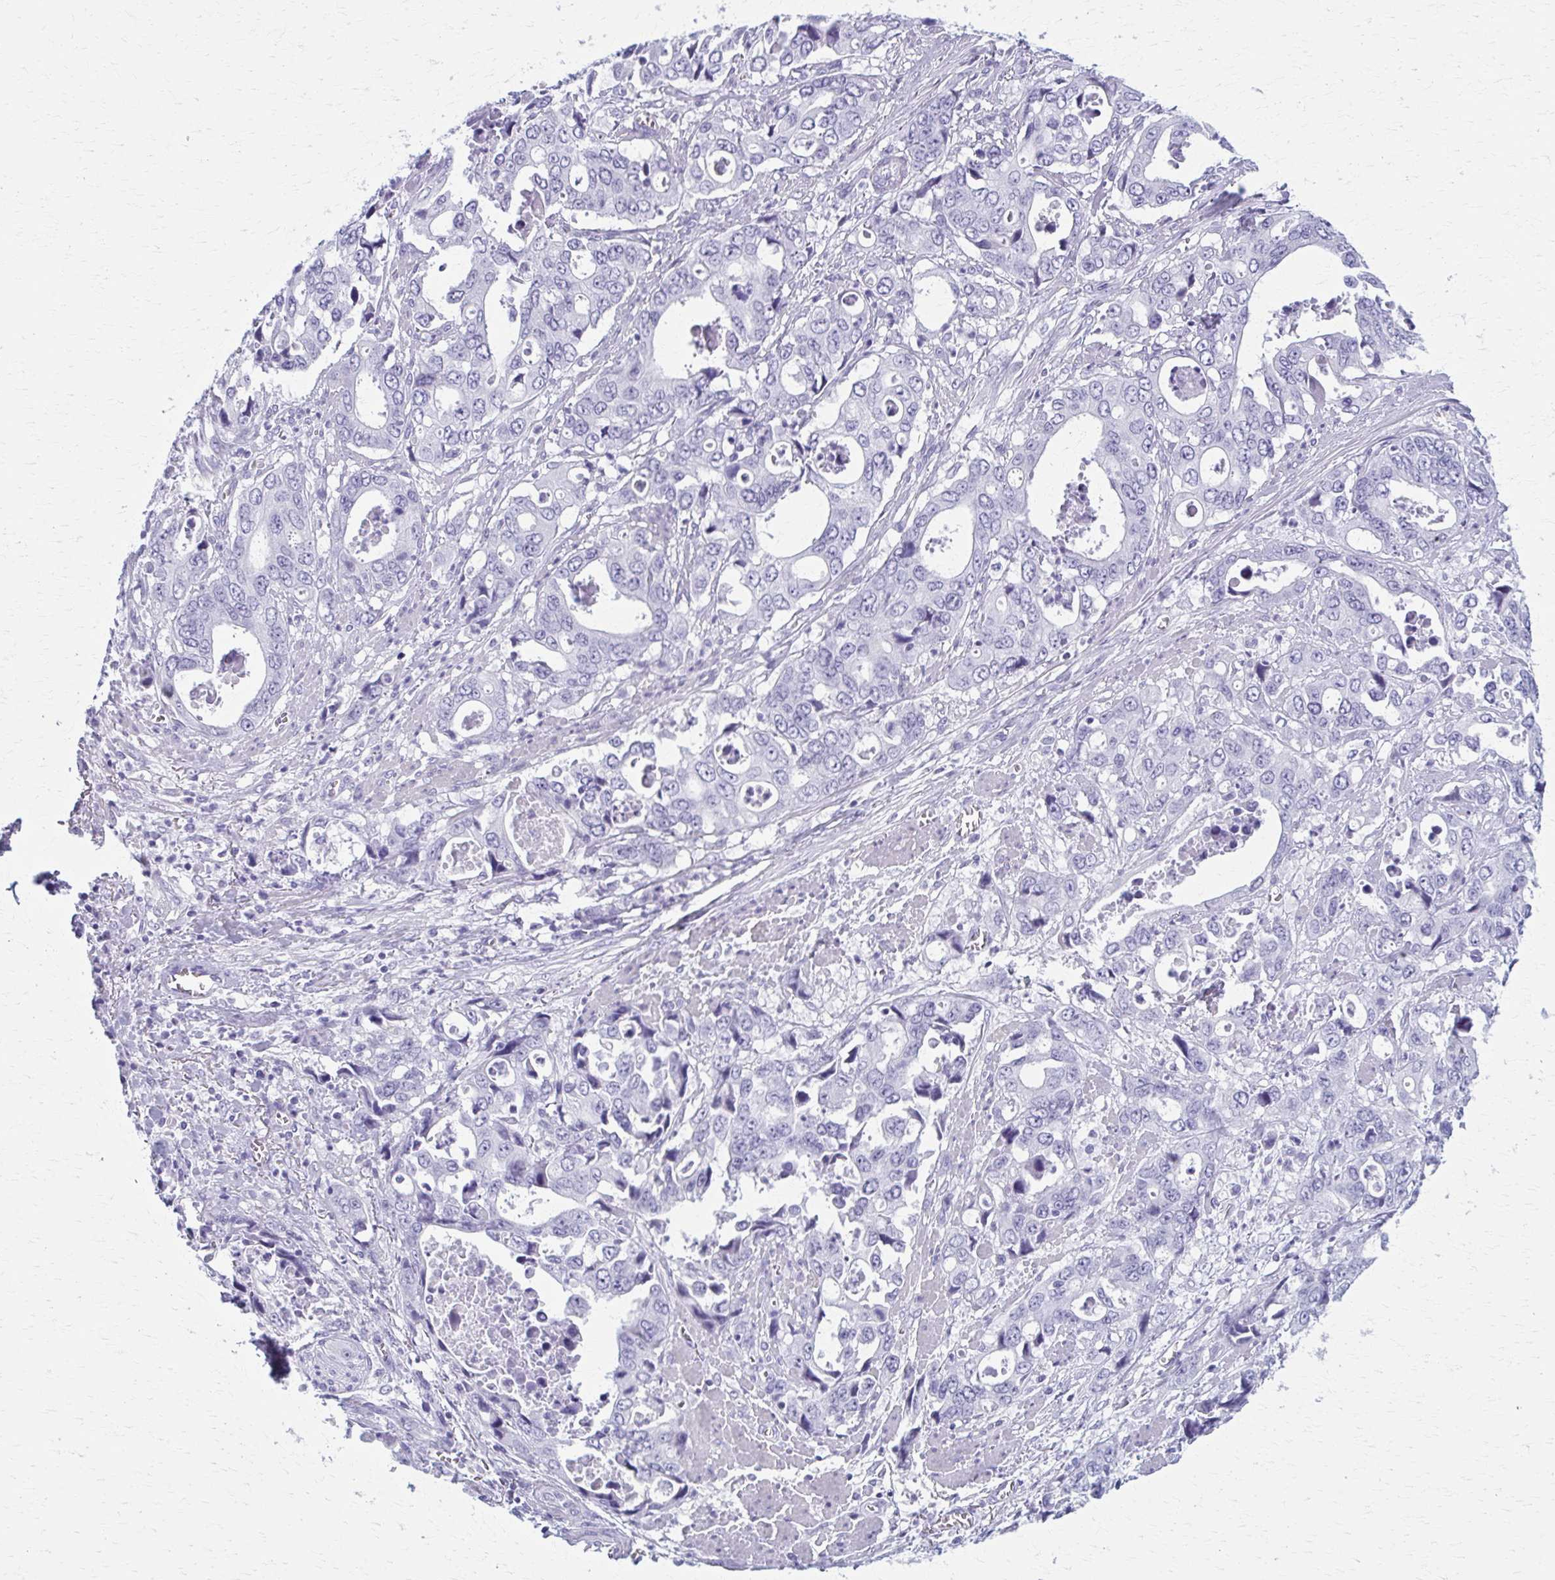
{"staining": {"intensity": "negative", "quantity": "none", "location": "none"}, "tissue": "stomach cancer", "cell_type": "Tumor cells", "image_type": "cancer", "snomed": [{"axis": "morphology", "description": "Adenocarcinoma, NOS"}, {"axis": "topography", "description": "Stomach, upper"}], "caption": "A histopathology image of human adenocarcinoma (stomach) is negative for staining in tumor cells.", "gene": "MPLKIP", "patient": {"sex": "male", "age": 74}}